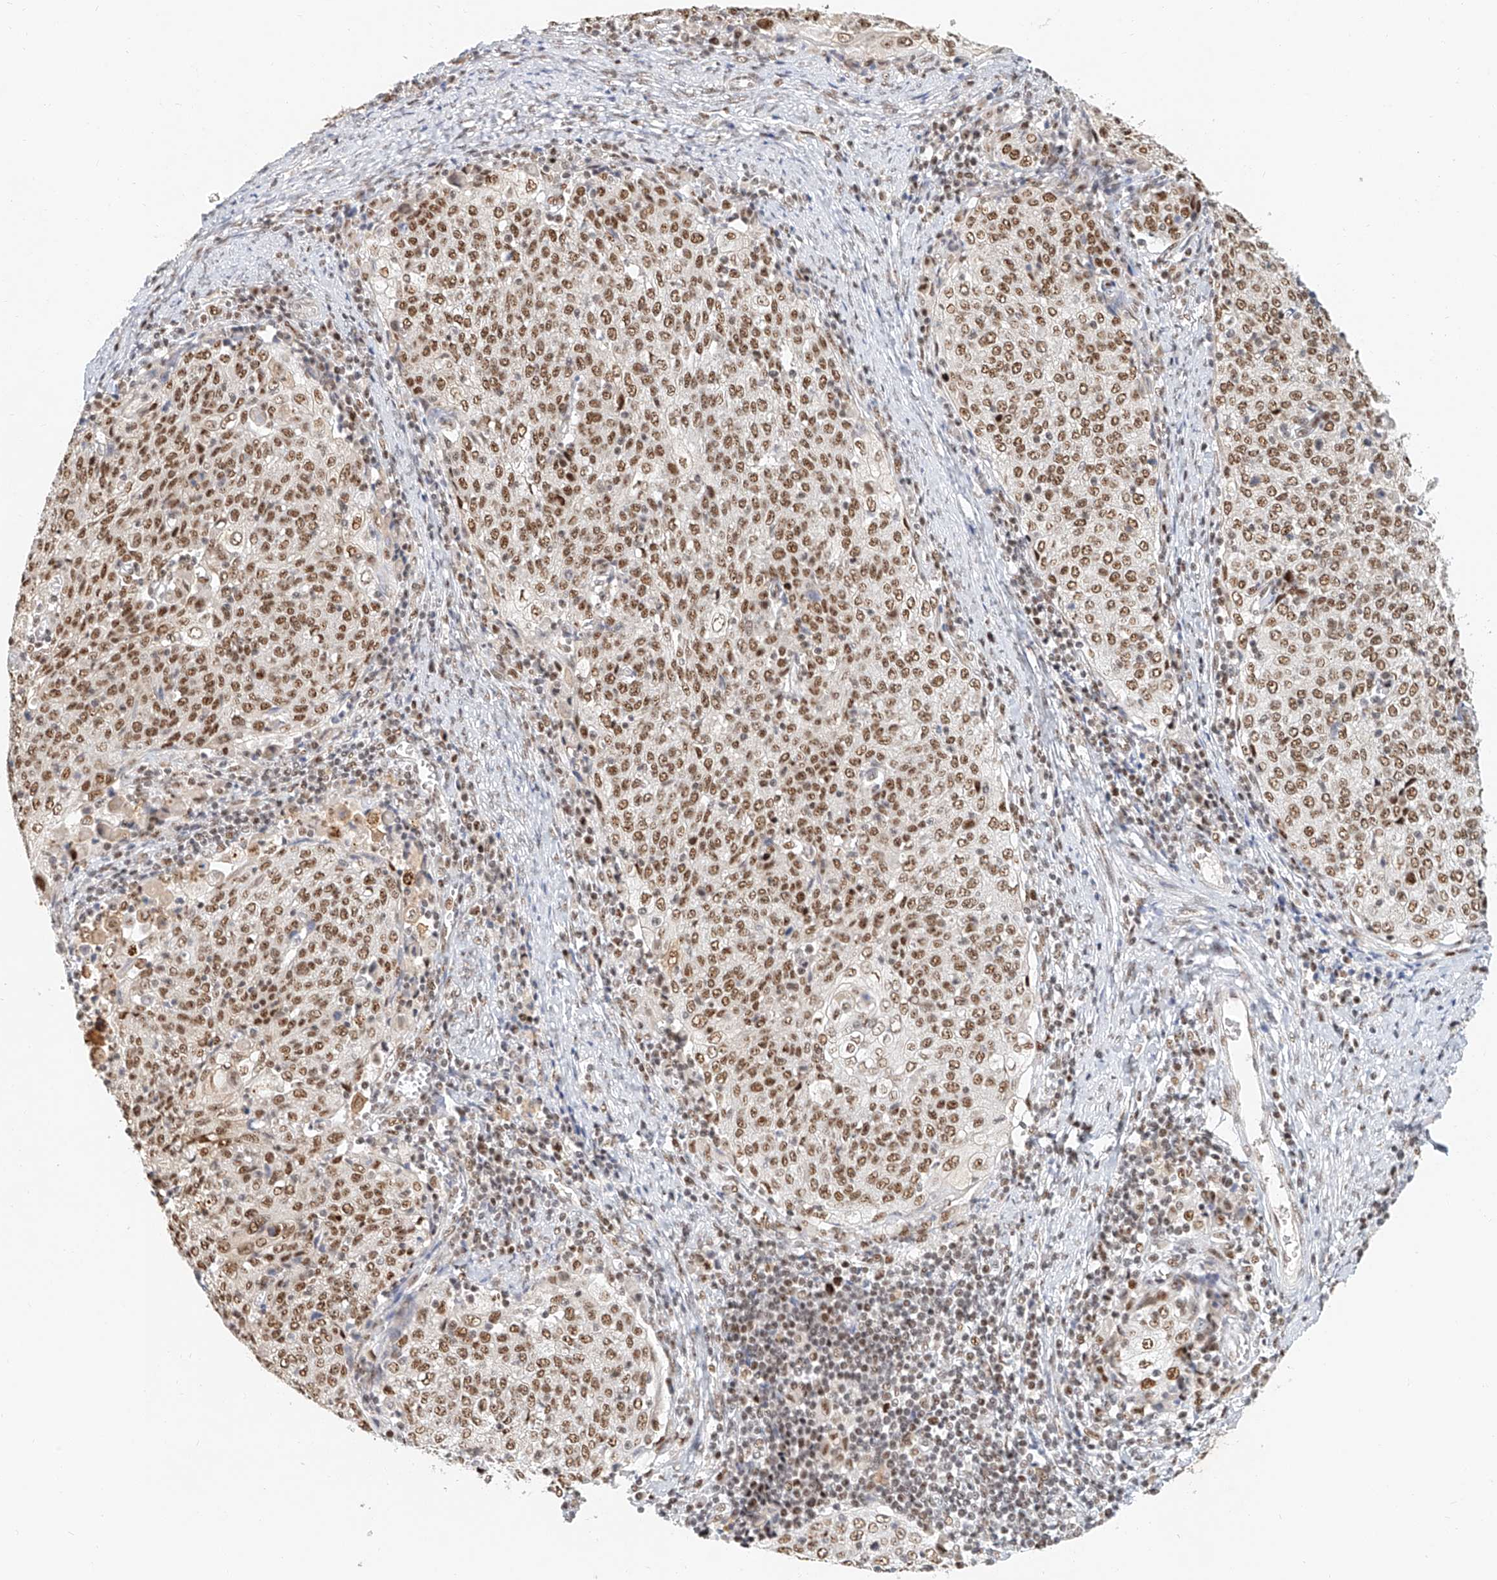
{"staining": {"intensity": "moderate", "quantity": ">75%", "location": "nuclear"}, "tissue": "cervical cancer", "cell_type": "Tumor cells", "image_type": "cancer", "snomed": [{"axis": "morphology", "description": "Squamous cell carcinoma, NOS"}, {"axis": "topography", "description": "Cervix"}], "caption": "Immunohistochemical staining of human cervical cancer (squamous cell carcinoma) demonstrates medium levels of moderate nuclear protein staining in approximately >75% of tumor cells.", "gene": "CXorf58", "patient": {"sex": "female", "age": 48}}